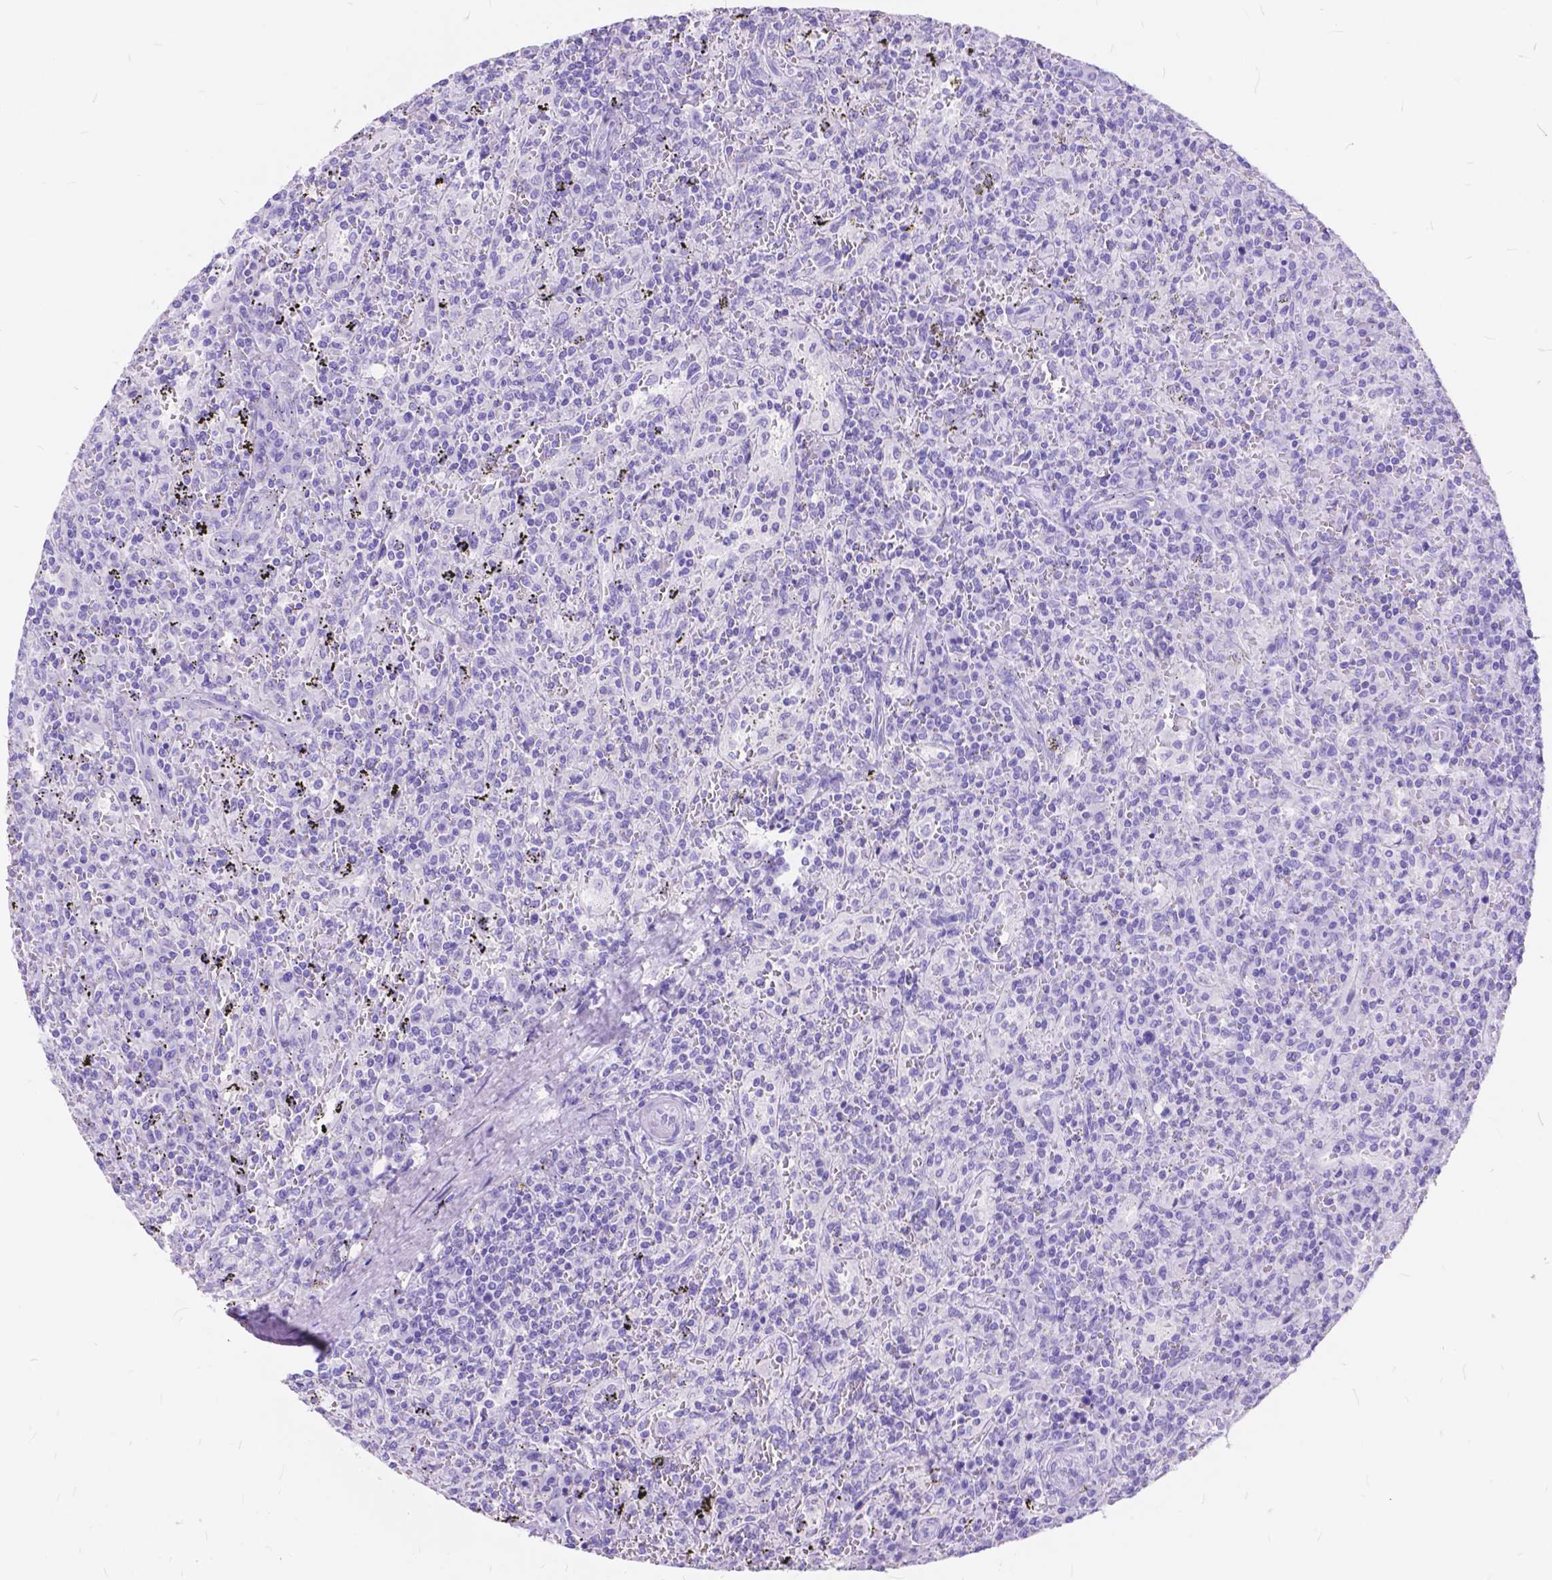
{"staining": {"intensity": "negative", "quantity": "none", "location": "none"}, "tissue": "lymphoma", "cell_type": "Tumor cells", "image_type": "cancer", "snomed": [{"axis": "morphology", "description": "Malignant lymphoma, non-Hodgkin's type, Low grade"}, {"axis": "topography", "description": "Spleen"}], "caption": "Protein analysis of lymphoma reveals no significant expression in tumor cells.", "gene": "FOXL2", "patient": {"sex": "male", "age": 62}}